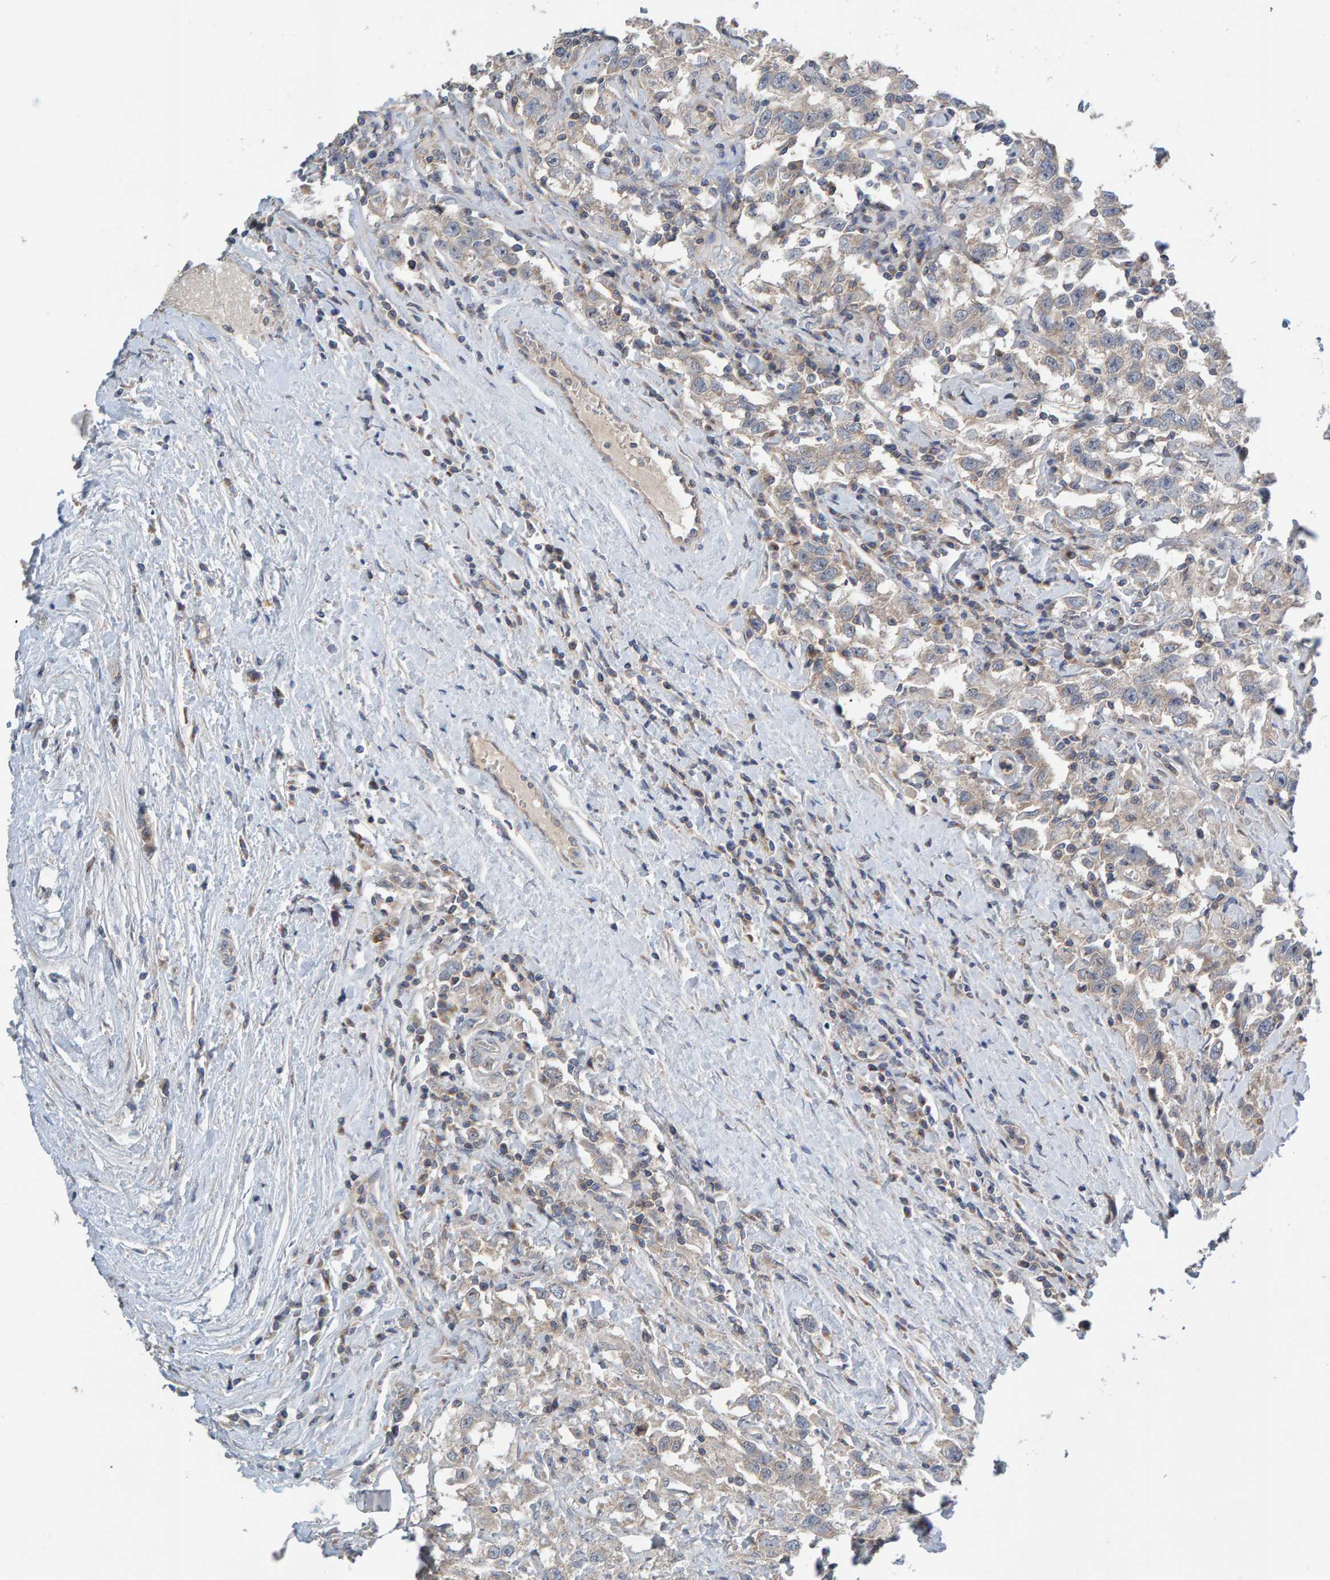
{"staining": {"intensity": "weak", "quantity": "<25%", "location": "cytoplasmic/membranous"}, "tissue": "testis cancer", "cell_type": "Tumor cells", "image_type": "cancer", "snomed": [{"axis": "morphology", "description": "Seminoma, NOS"}, {"axis": "topography", "description": "Testis"}], "caption": "Immunohistochemistry image of neoplastic tissue: human testis cancer (seminoma) stained with DAB shows no significant protein expression in tumor cells.", "gene": "CCM2", "patient": {"sex": "male", "age": 41}}